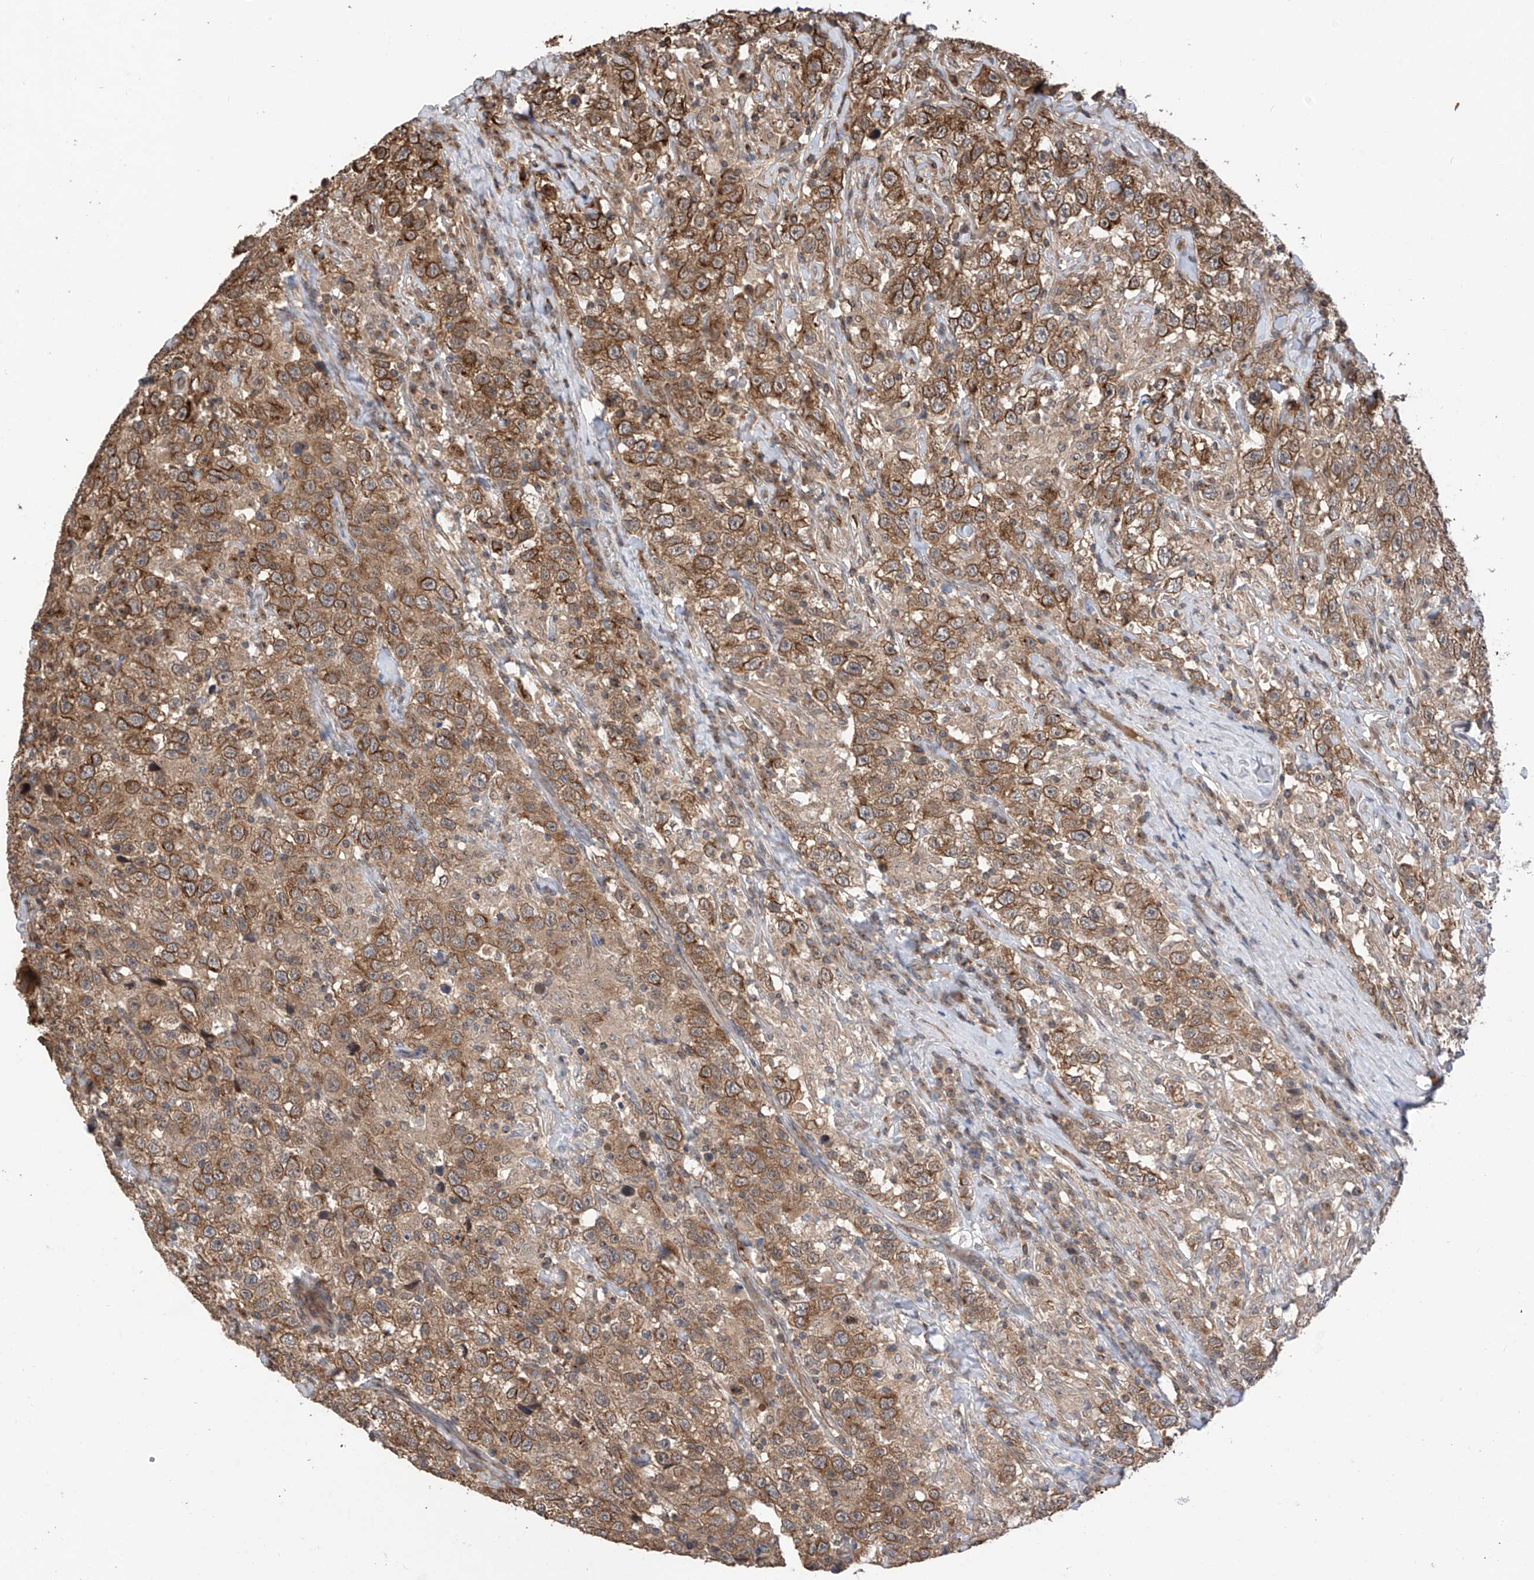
{"staining": {"intensity": "moderate", "quantity": ">75%", "location": "cytoplasmic/membranous"}, "tissue": "testis cancer", "cell_type": "Tumor cells", "image_type": "cancer", "snomed": [{"axis": "morphology", "description": "Seminoma, NOS"}, {"axis": "topography", "description": "Testis"}], "caption": "A micrograph of human testis cancer stained for a protein exhibits moderate cytoplasmic/membranous brown staining in tumor cells.", "gene": "RPAIN", "patient": {"sex": "male", "age": 41}}